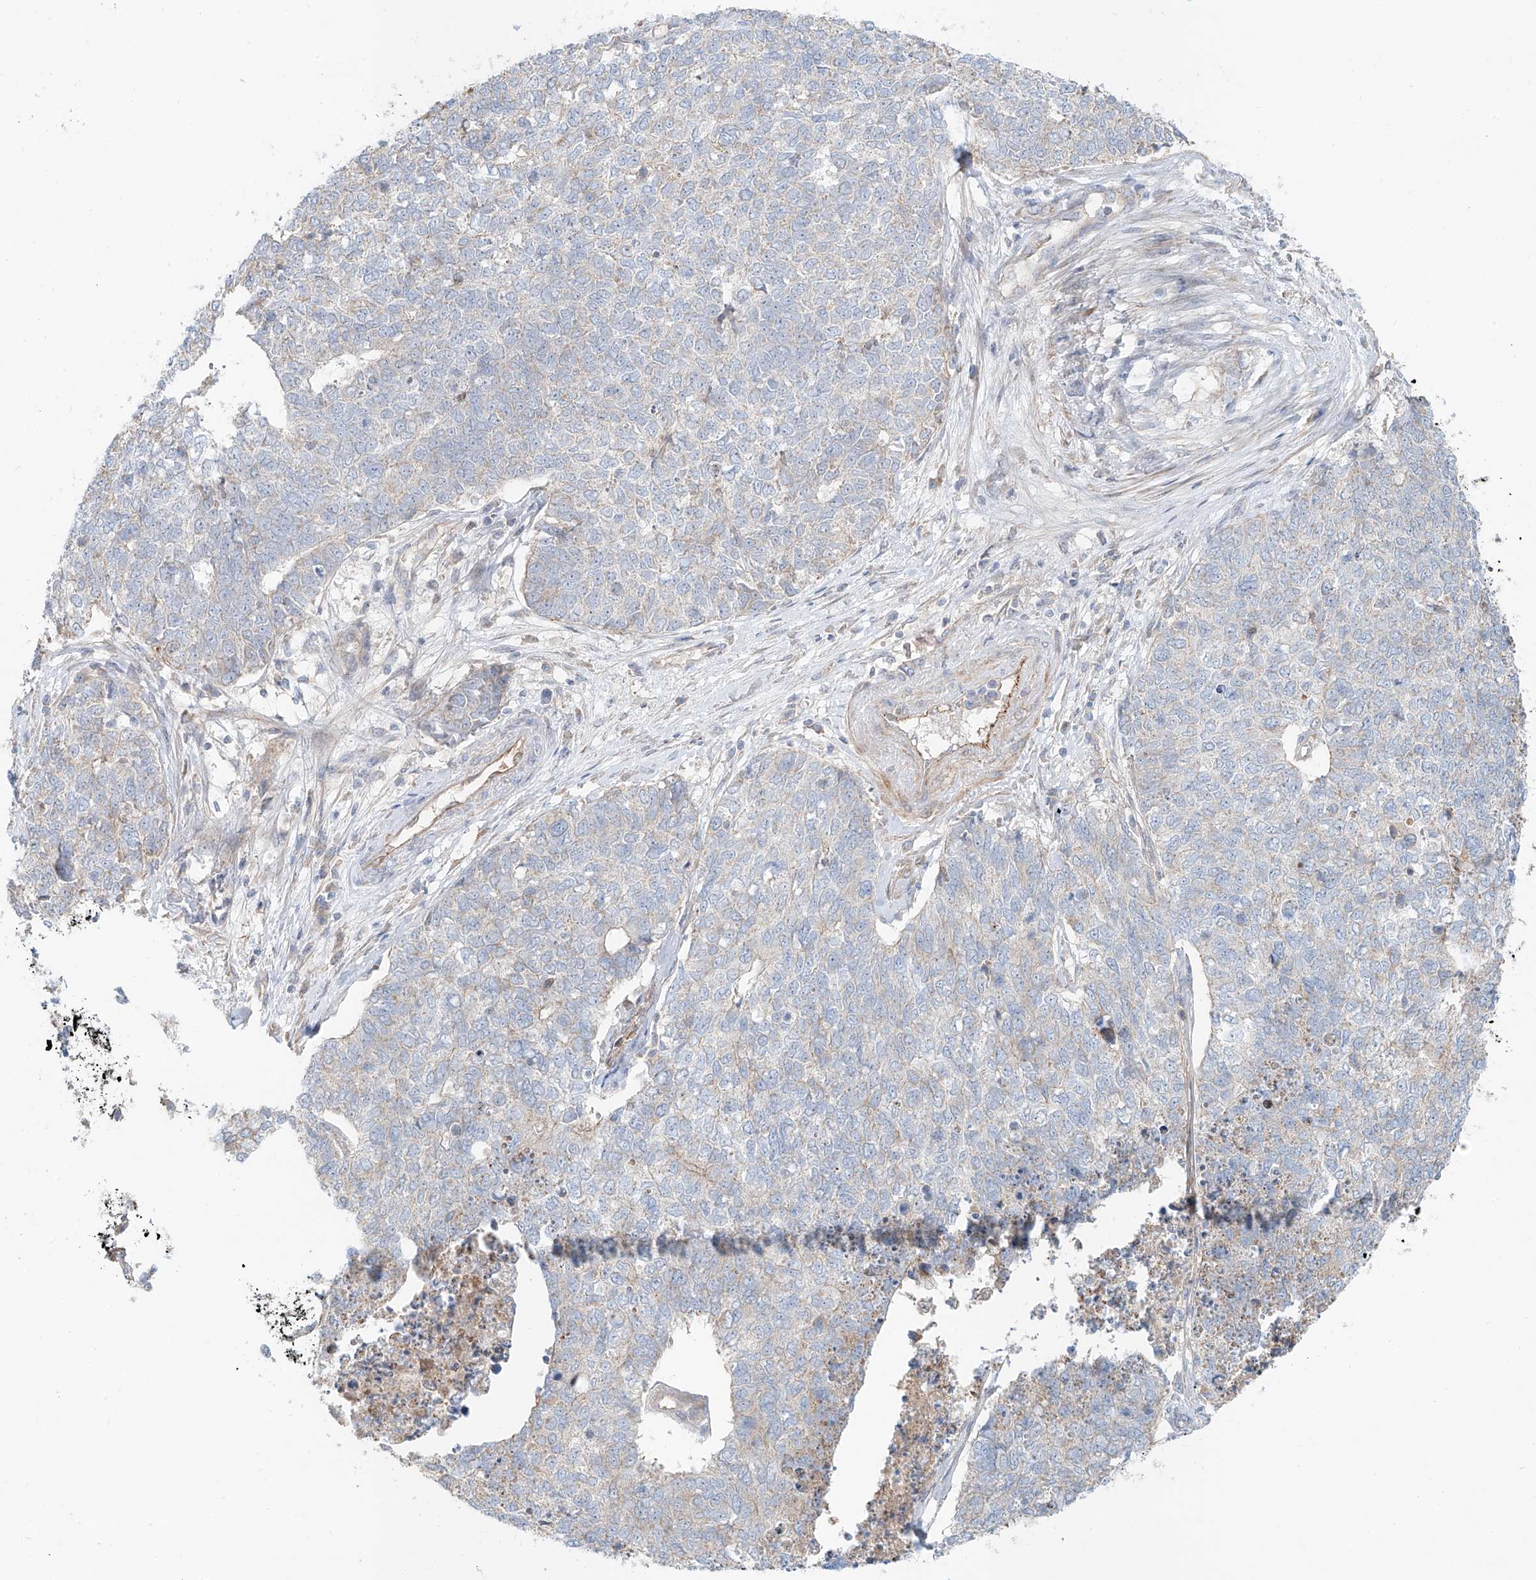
{"staining": {"intensity": "negative", "quantity": "none", "location": "none"}, "tissue": "cervical cancer", "cell_type": "Tumor cells", "image_type": "cancer", "snomed": [{"axis": "morphology", "description": "Squamous cell carcinoma, NOS"}, {"axis": "topography", "description": "Cervix"}], "caption": "There is no significant expression in tumor cells of cervical cancer.", "gene": "AJM1", "patient": {"sex": "female", "age": 63}}